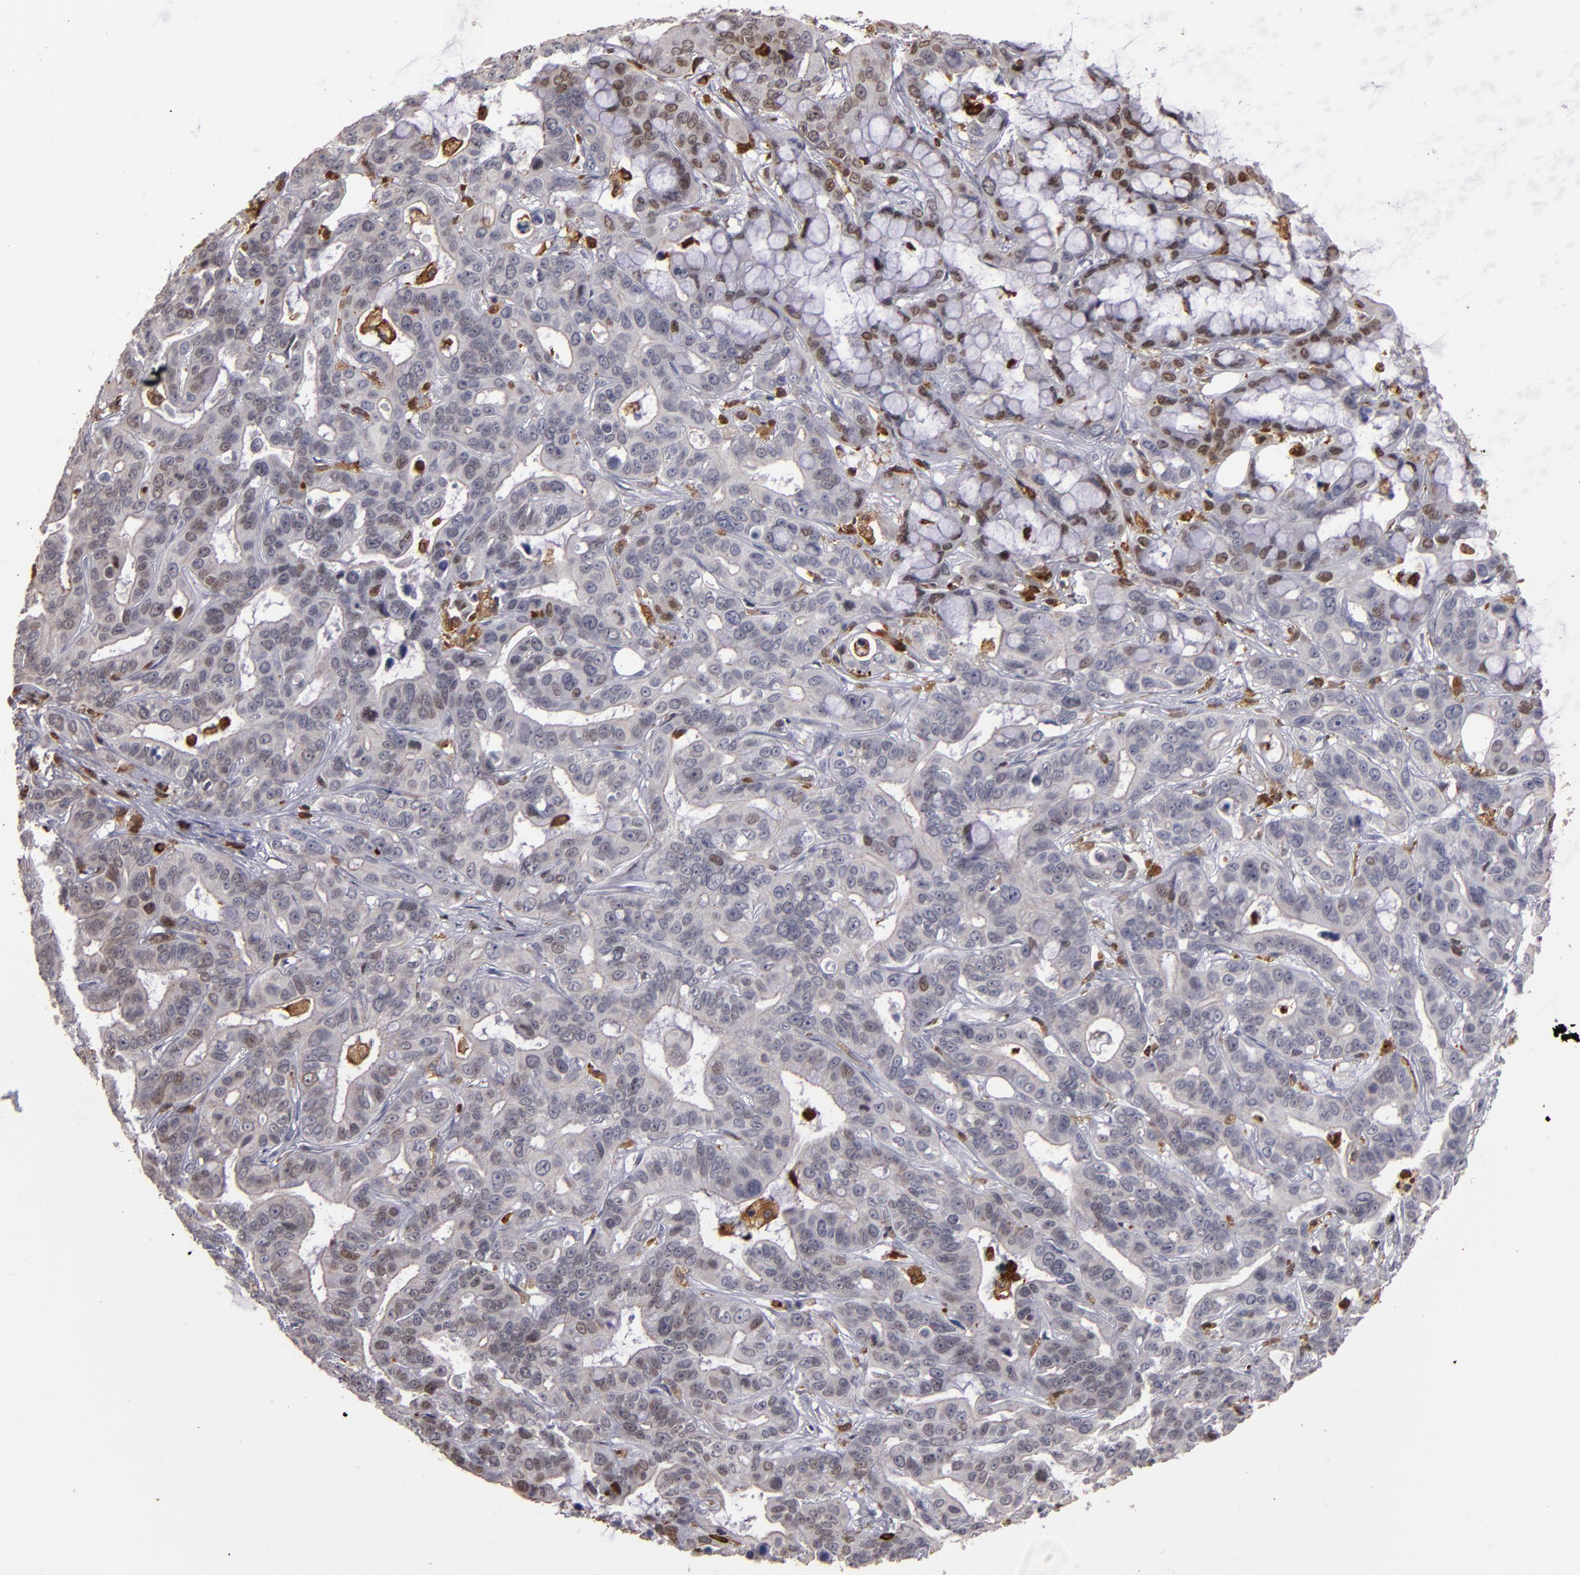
{"staining": {"intensity": "weak", "quantity": "<25%", "location": "nuclear"}, "tissue": "liver cancer", "cell_type": "Tumor cells", "image_type": "cancer", "snomed": [{"axis": "morphology", "description": "Cholangiocarcinoma"}, {"axis": "topography", "description": "Liver"}], "caption": "Immunohistochemical staining of cholangiocarcinoma (liver) exhibits no significant positivity in tumor cells.", "gene": "WAS", "patient": {"sex": "female", "age": 65}}